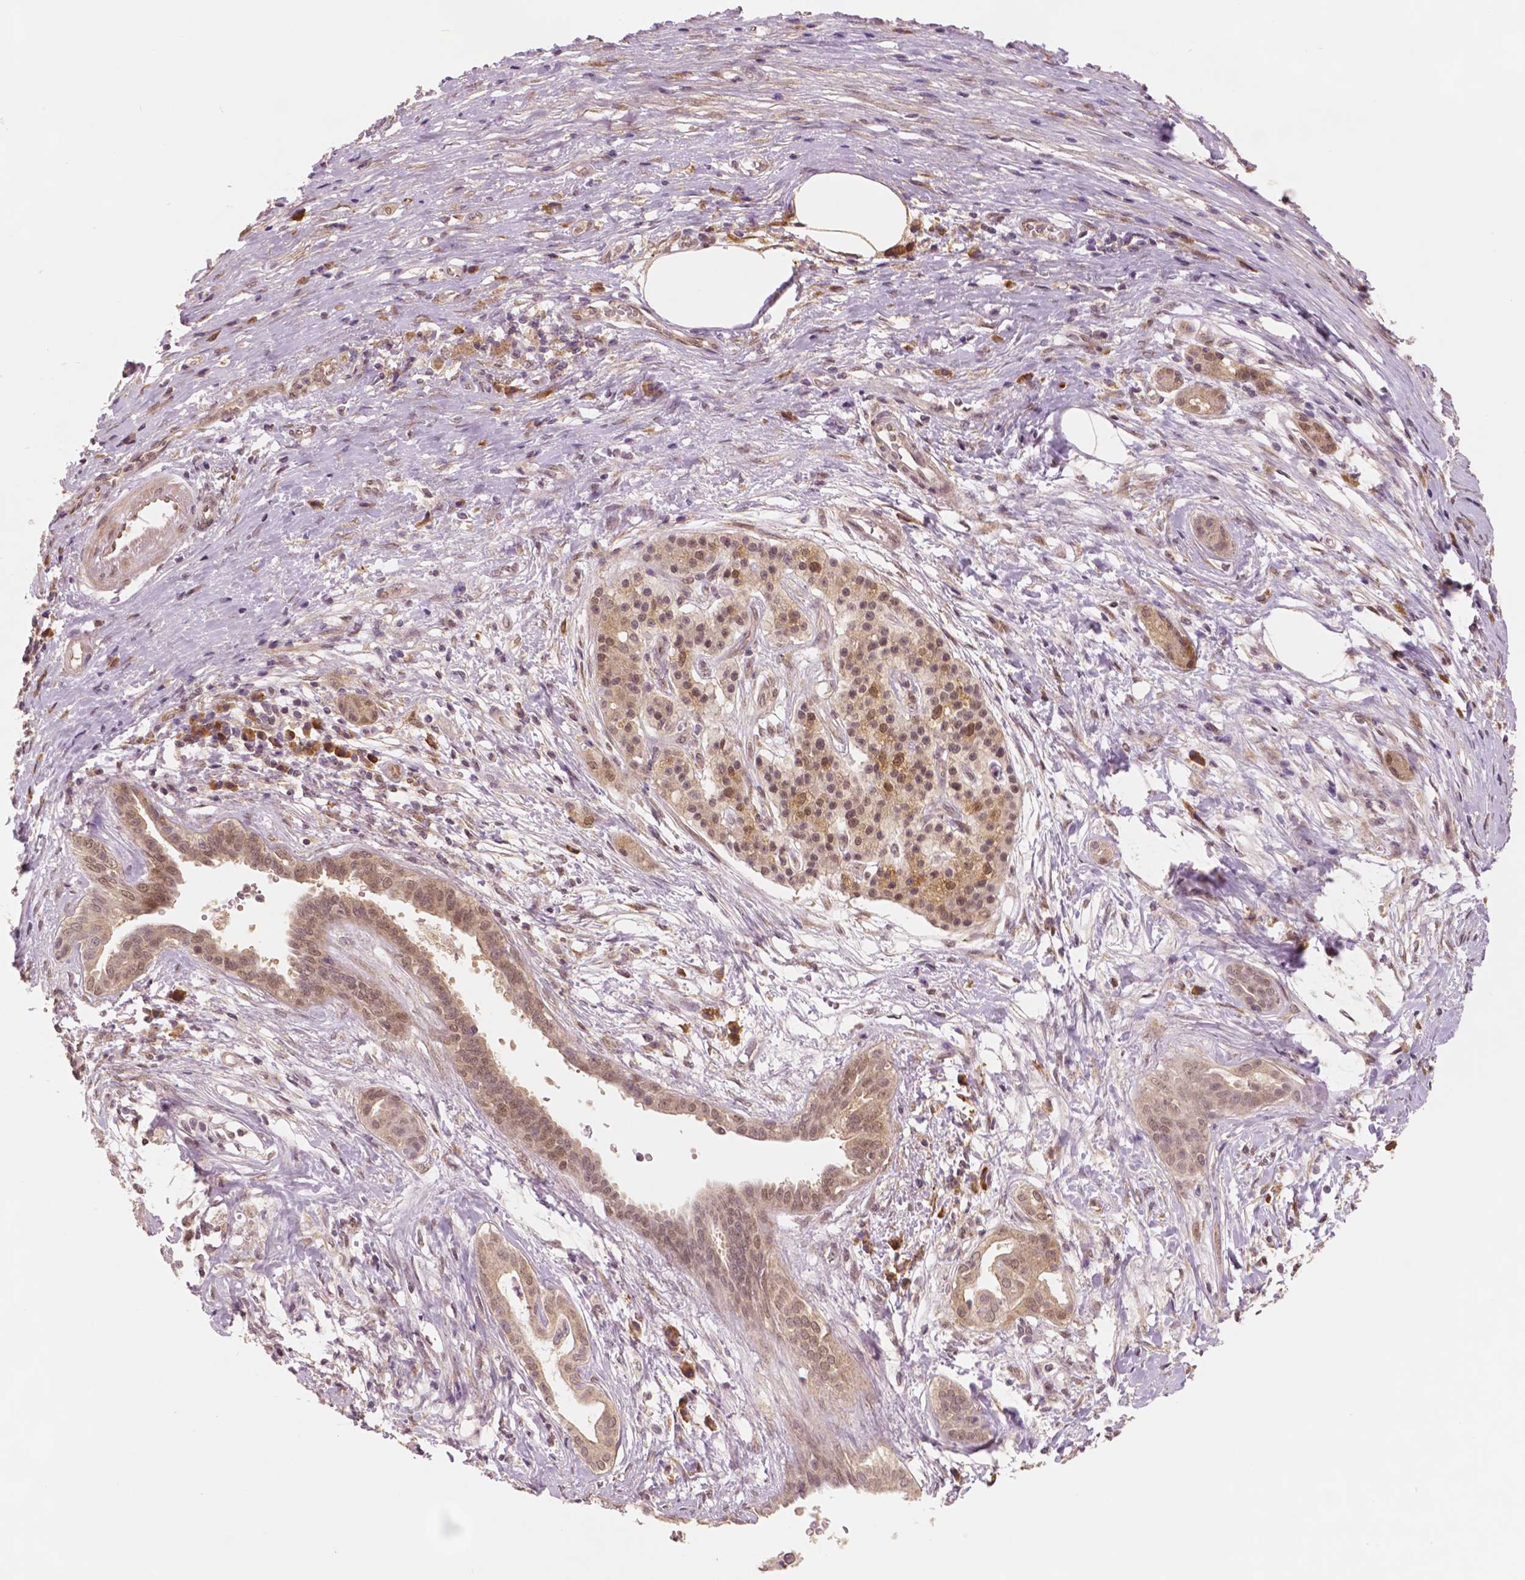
{"staining": {"intensity": "moderate", "quantity": ">75%", "location": "cytoplasmic/membranous,nuclear"}, "tissue": "pancreatic cancer", "cell_type": "Tumor cells", "image_type": "cancer", "snomed": [{"axis": "morphology", "description": "Adenocarcinoma, NOS"}, {"axis": "topography", "description": "Pancreas"}], "caption": "High-magnification brightfield microscopy of adenocarcinoma (pancreatic) stained with DAB (brown) and counterstained with hematoxylin (blue). tumor cells exhibit moderate cytoplasmic/membranous and nuclear positivity is identified in approximately>75% of cells.", "gene": "STAT3", "patient": {"sex": "male", "age": 63}}